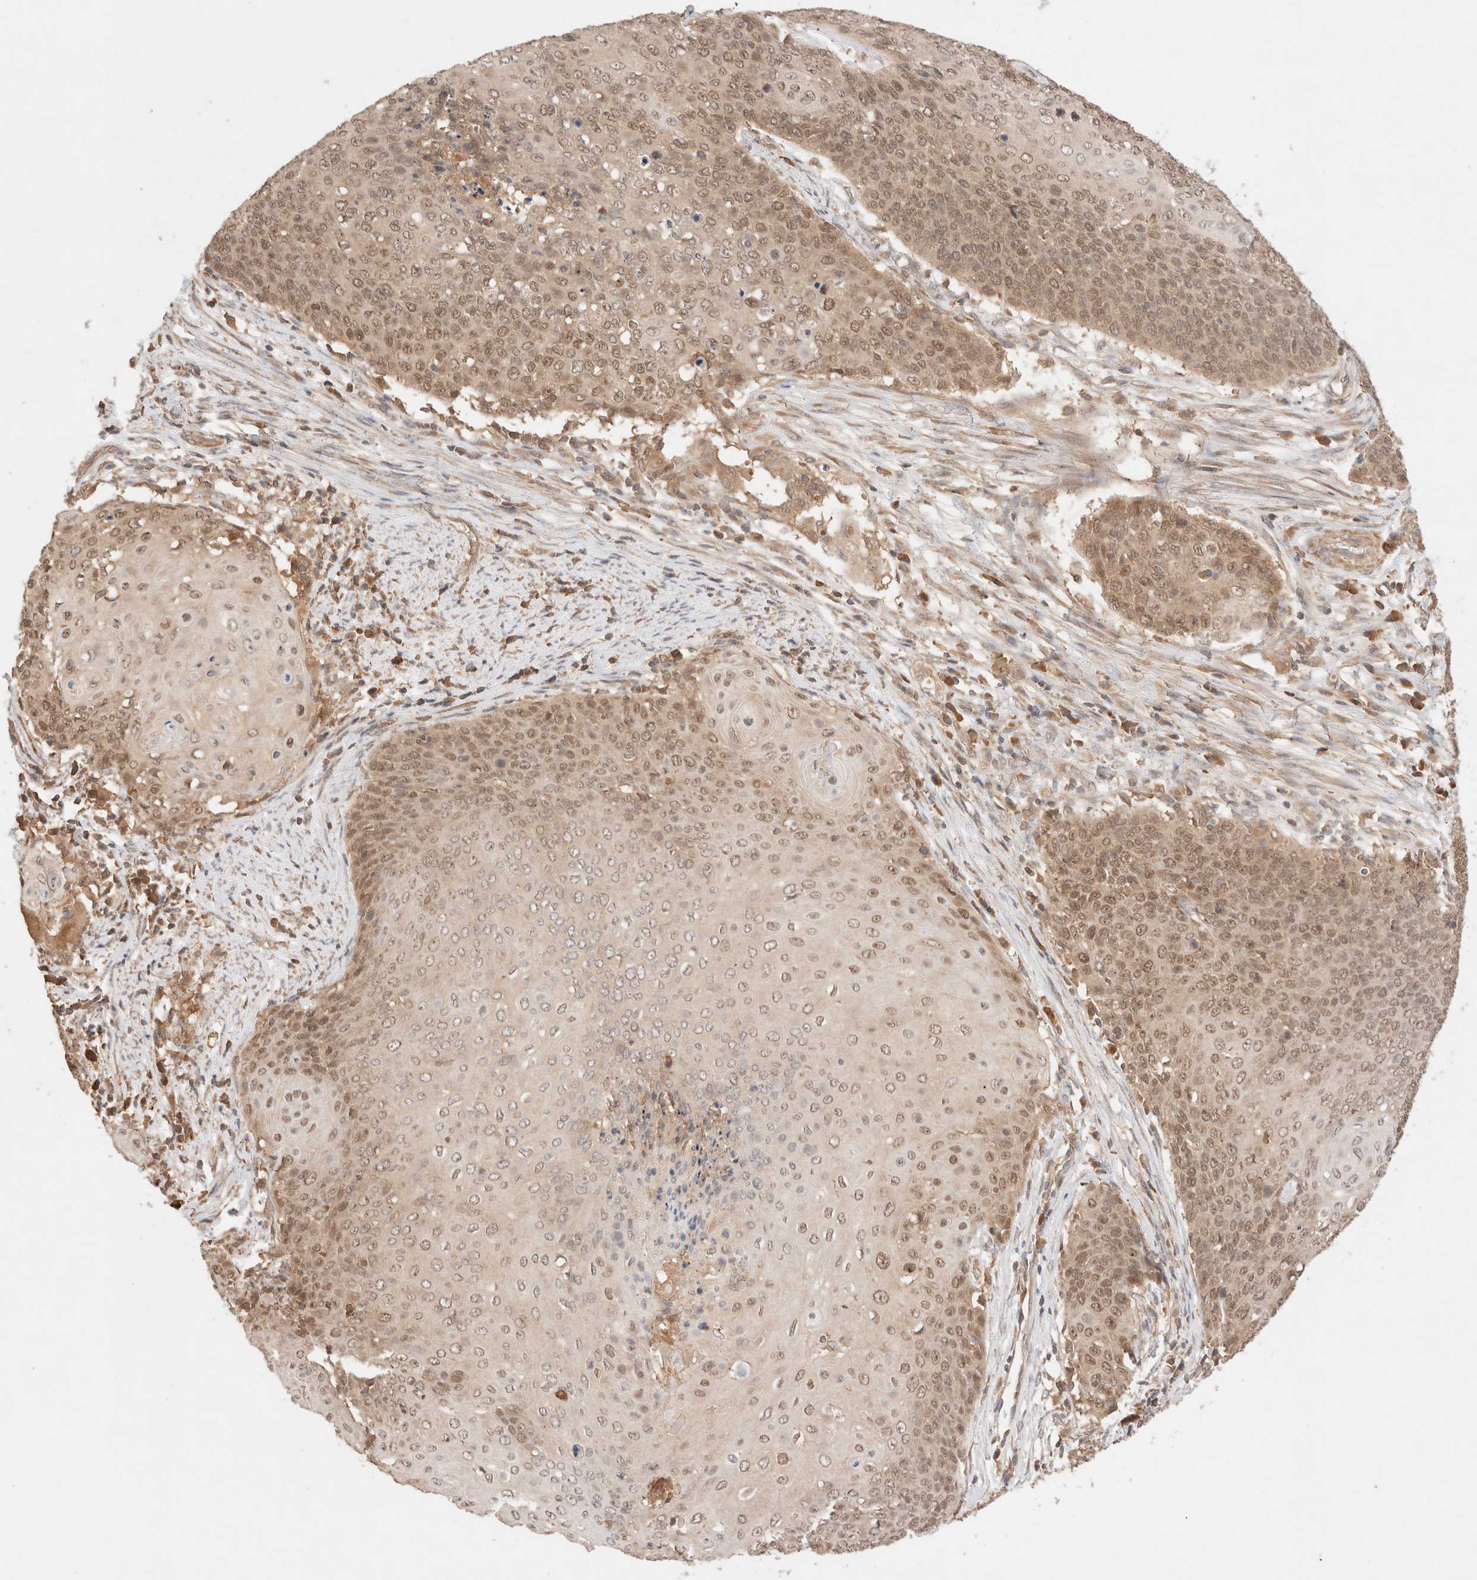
{"staining": {"intensity": "weak", "quantity": ">75%", "location": "cytoplasmic/membranous,nuclear"}, "tissue": "cervical cancer", "cell_type": "Tumor cells", "image_type": "cancer", "snomed": [{"axis": "morphology", "description": "Squamous cell carcinoma, NOS"}, {"axis": "topography", "description": "Cervix"}], "caption": "An image of human cervical cancer stained for a protein reveals weak cytoplasmic/membranous and nuclear brown staining in tumor cells. The protein of interest is shown in brown color, while the nuclei are stained blue.", "gene": "CARNMT1", "patient": {"sex": "female", "age": 39}}